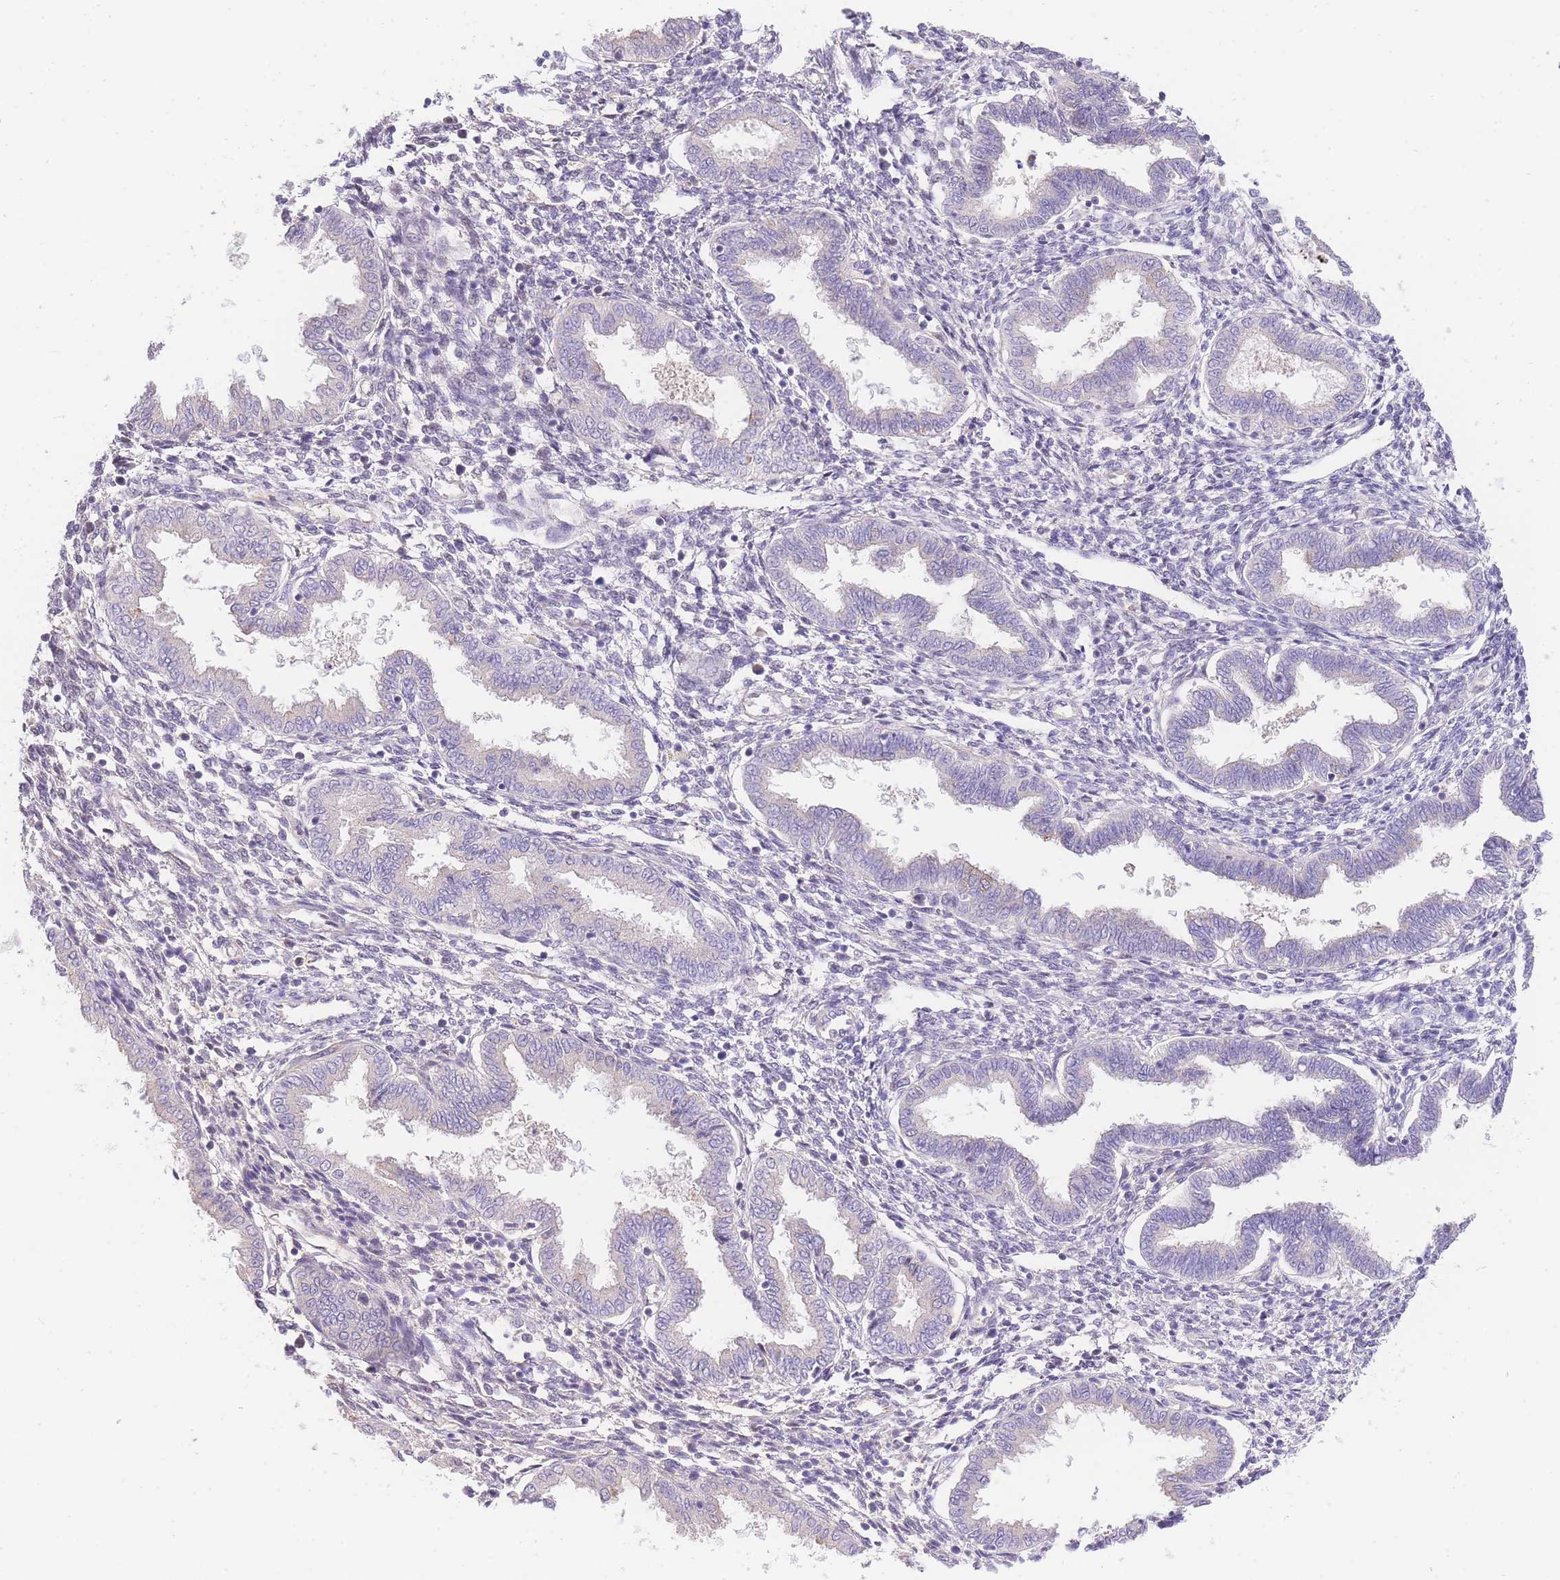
{"staining": {"intensity": "negative", "quantity": "none", "location": "none"}, "tissue": "endometrium", "cell_type": "Cells in endometrial stroma", "image_type": "normal", "snomed": [{"axis": "morphology", "description": "Normal tissue, NOS"}, {"axis": "topography", "description": "Endometrium"}], "caption": "Cells in endometrial stroma show no significant expression in benign endometrium.", "gene": "LIPH", "patient": {"sex": "female", "age": 33}}